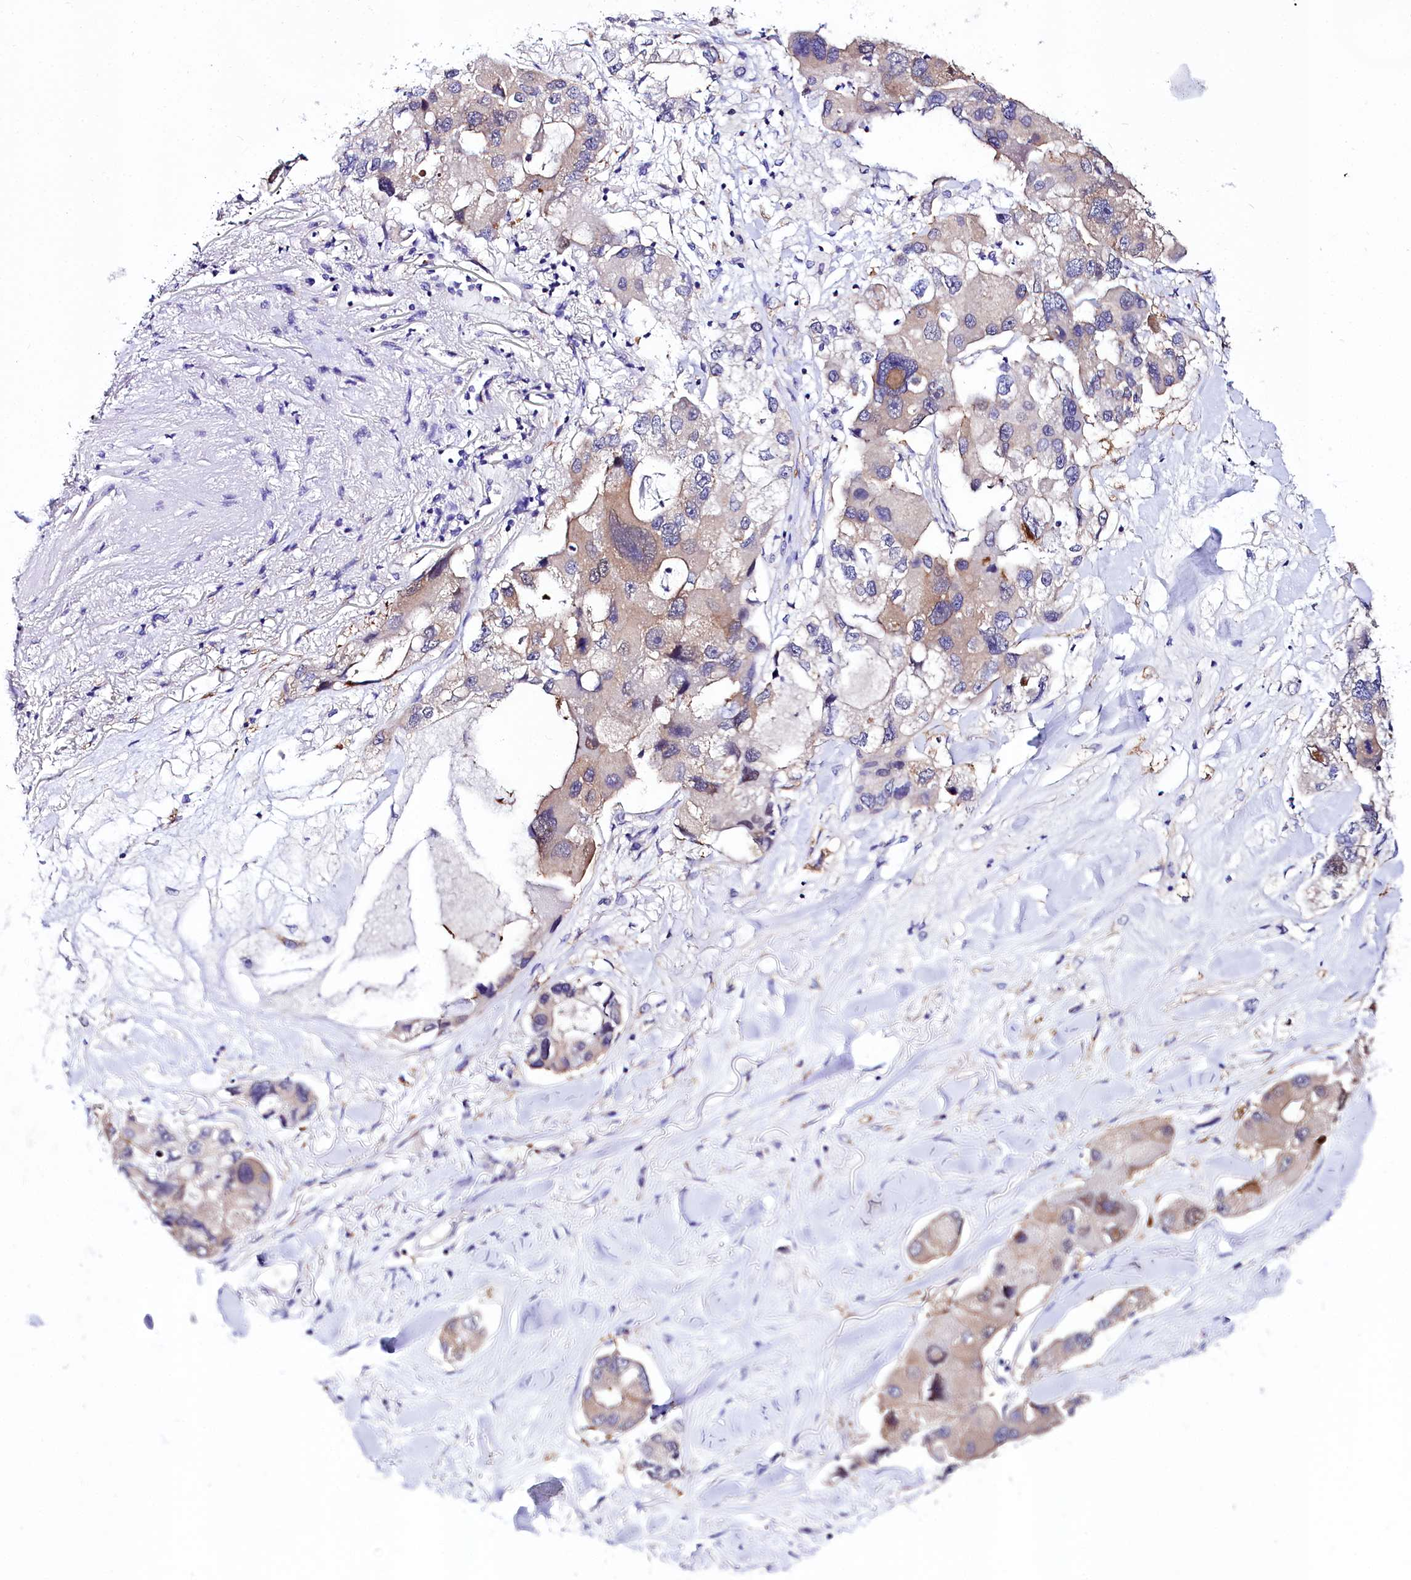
{"staining": {"intensity": "weak", "quantity": "<25%", "location": "cytoplasmic/membranous"}, "tissue": "lung cancer", "cell_type": "Tumor cells", "image_type": "cancer", "snomed": [{"axis": "morphology", "description": "Adenocarcinoma, NOS"}, {"axis": "topography", "description": "Lung"}], "caption": "Immunohistochemistry of human lung adenocarcinoma reveals no staining in tumor cells. The staining was performed using DAB to visualize the protein expression in brown, while the nuclei were stained in blue with hematoxylin (Magnification: 20x).", "gene": "ABHD5", "patient": {"sex": "female", "age": 54}}